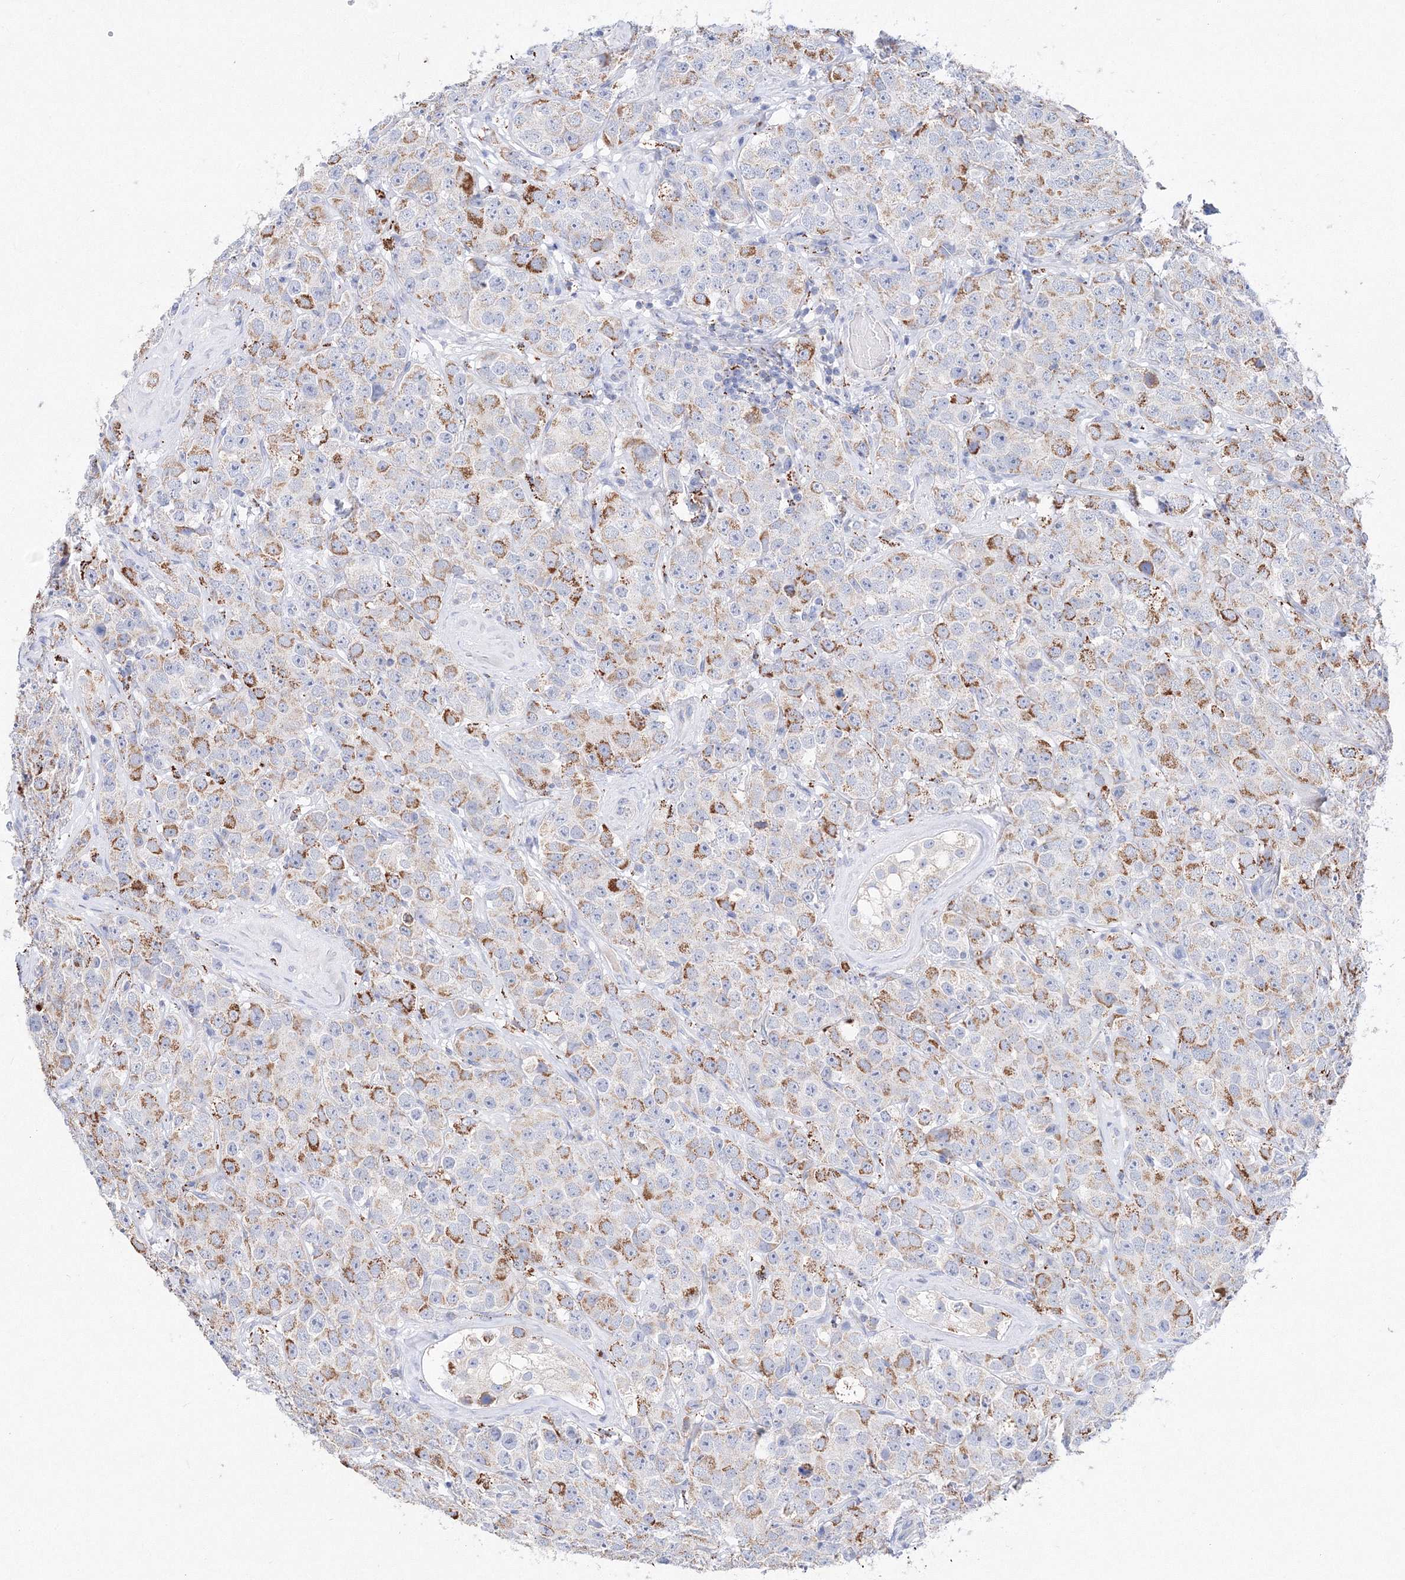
{"staining": {"intensity": "moderate", "quantity": ">75%", "location": "cytoplasmic/membranous"}, "tissue": "testis cancer", "cell_type": "Tumor cells", "image_type": "cancer", "snomed": [{"axis": "morphology", "description": "Seminoma, NOS"}, {"axis": "topography", "description": "Testis"}], "caption": "Protein staining of testis cancer (seminoma) tissue demonstrates moderate cytoplasmic/membranous staining in about >75% of tumor cells.", "gene": "MERTK", "patient": {"sex": "male", "age": 28}}